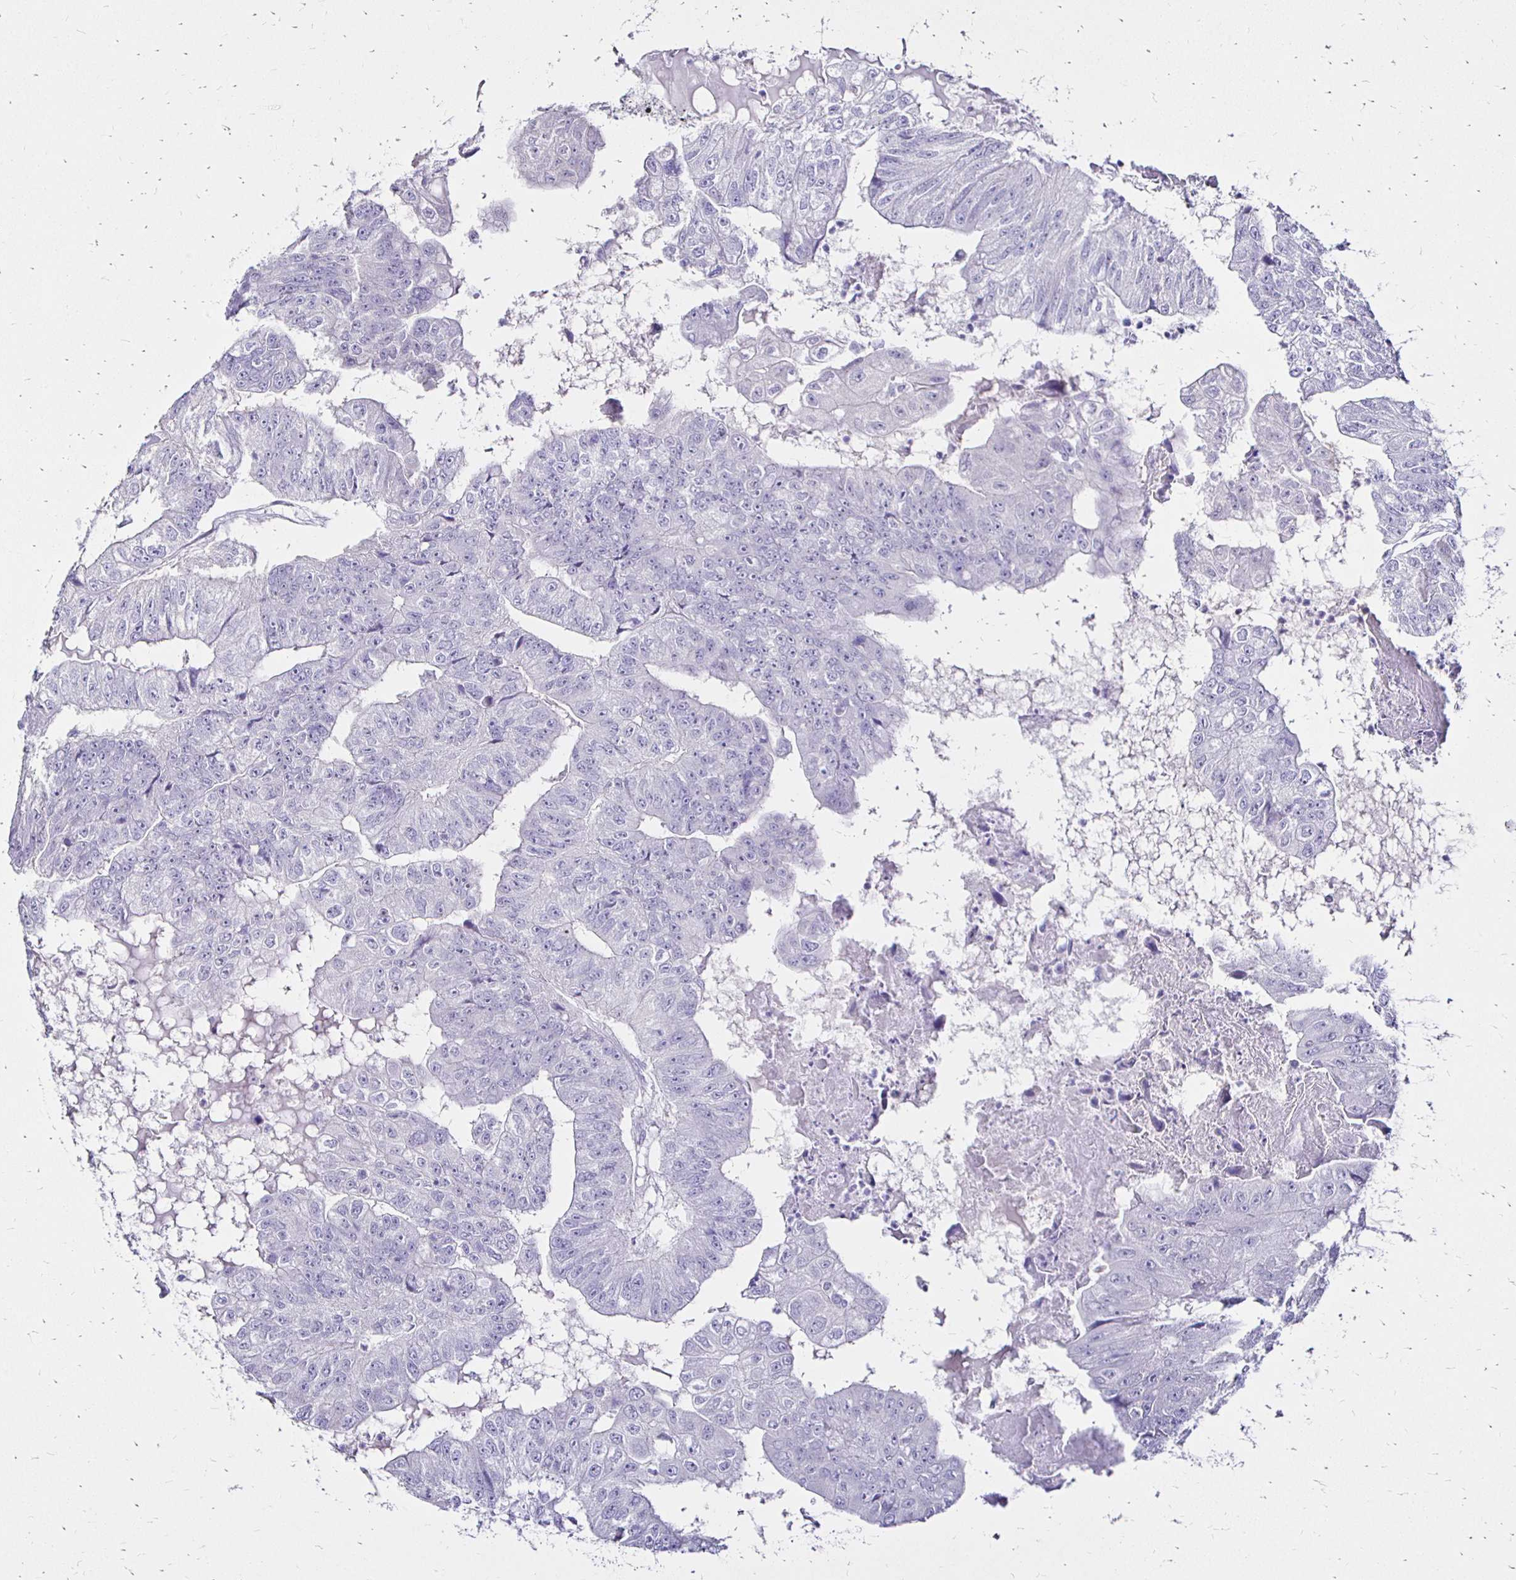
{"staining": {"intensity": "negative", "quantity": "none", "location": "none"}, "tissue": "colorectal cancer", "cell_type": "Tumor cells", "image_type": "cancer", "snomed": [{"axis": "morphology", "description": "Adenocarcinoma, NOS"}, {"axis": "topography", "description": "Colon"}], "caption": "Human colorectal adenocarcinoma stained for a protein using IHC displays no expression in tumor cells.", "gene": "IRGC", "patient": {"sex": "female", "age": 67}}